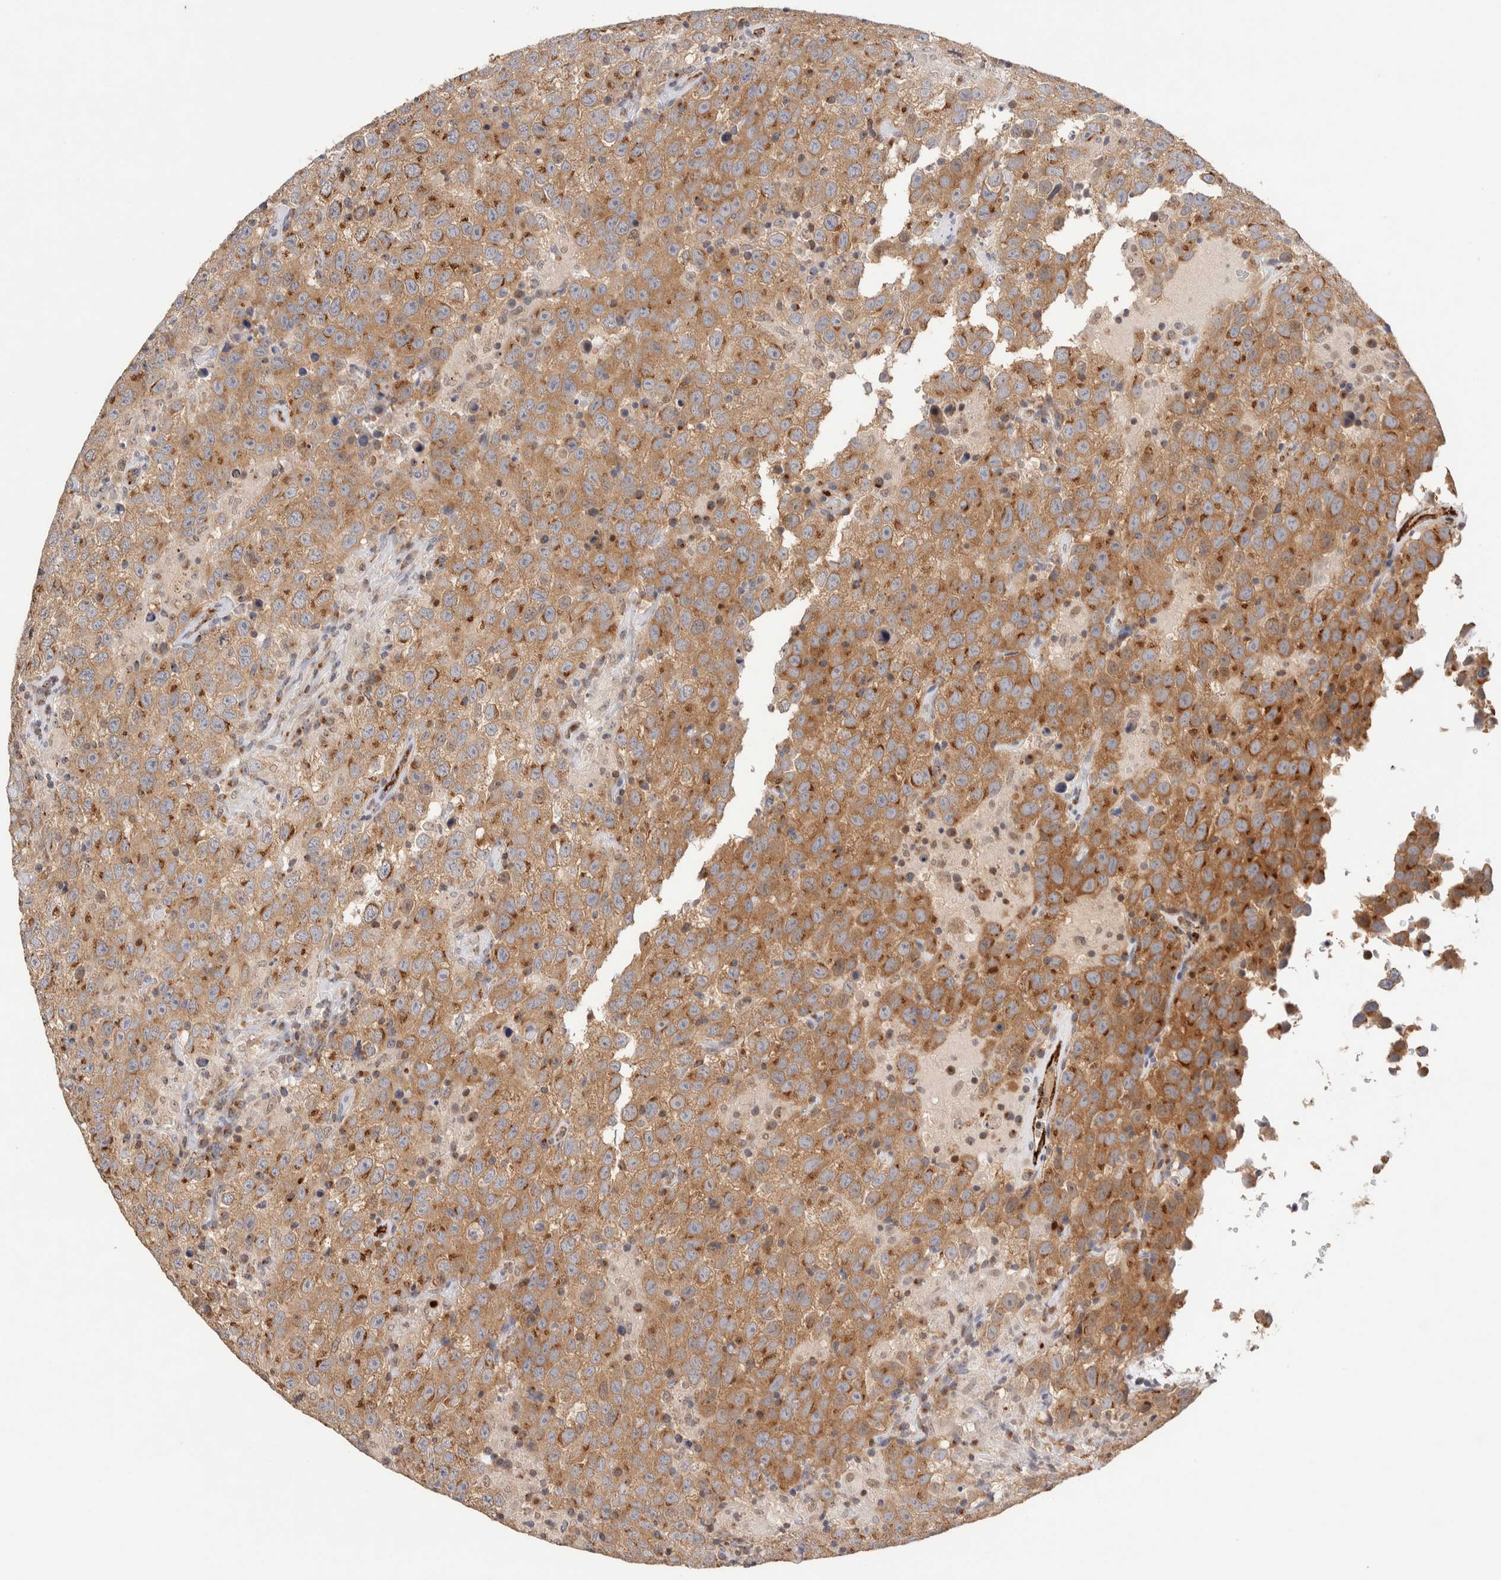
{"staining": {"intensity": "moderate", "quantity": ">75%", "location": "cytoplasmic/membranous"}, "tissue": "testis cancer", "cell_type": "Tumor cells", "image_type": "cancer", "snomed": [{"axis": "morphology", "description": "Seminoma, NOS"}, {"axis": "topography", "description": "Testis"}], "caption": "Immunohistochemistry (IHC) histopathology image of neoplastic tissue: human testis cancer stained using immunohistochemistry (IHC) reveals medium levels of moderate protein expression localized specifically in the cytoplasmic/membranous of tumor cells, appearing as a cytoplasmic/membranous brown color.", "gene": "NSMAF", "patient": {"sex": "male", "age": 41}}